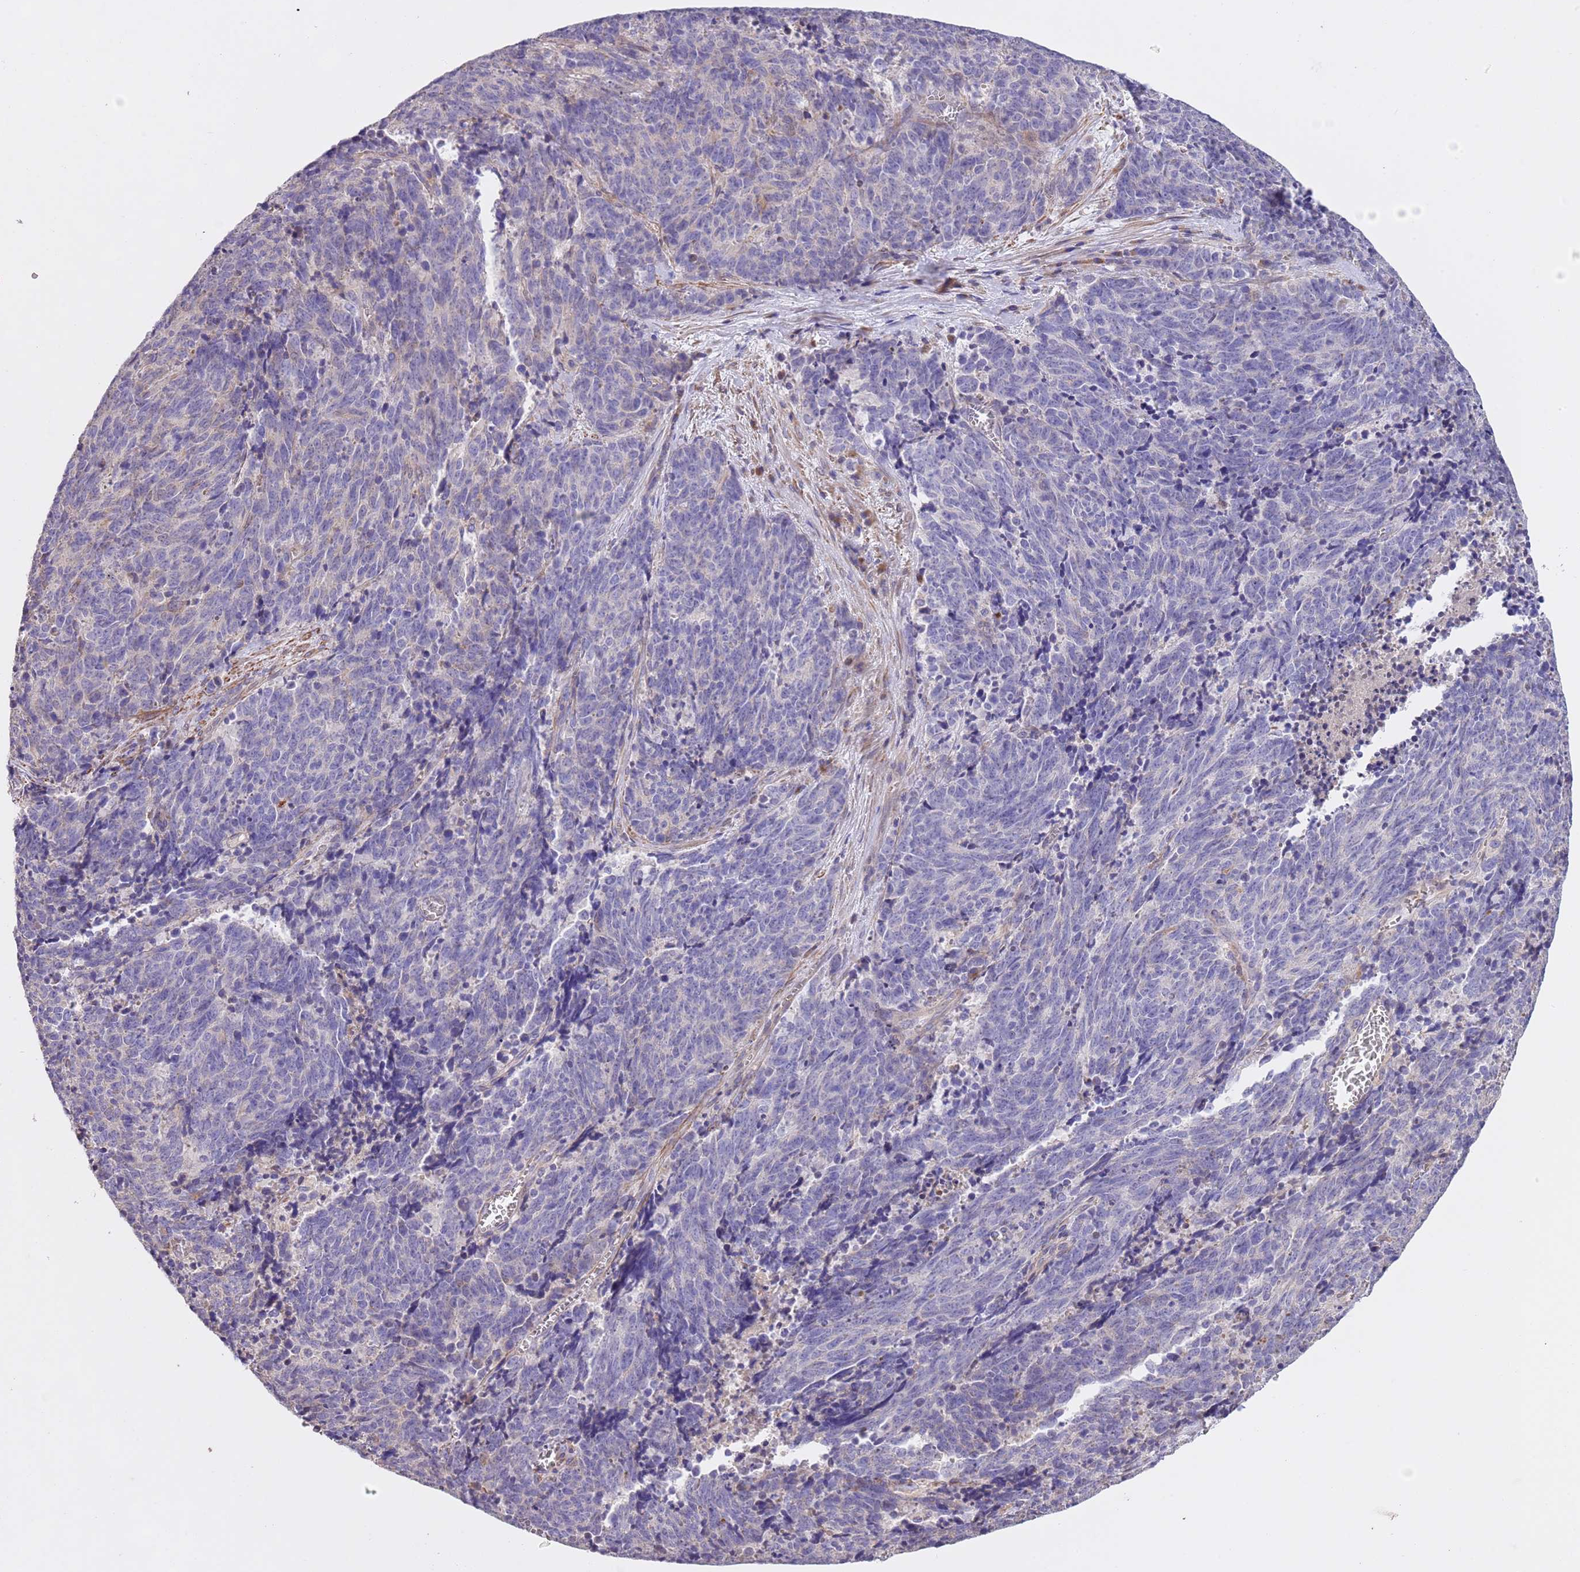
{"staining": {"intensity": "negative", "quantity": "none", "location": "none"}, "tissue": "cervical cancer", "cell_type": "Tumor cells", "image_type": "cancer", "snomed": [{"axis": "morphology", "description": "Squamous cell carcinoma, NOS"}, {"axis": "topography", "description": "Cervix"}], "caption": "Tumor cells show no significant protein positivity in squamous cell carcinoma (cervical).", "gene": "PIGA", "patient": {"sex": "female", "age": 29}}